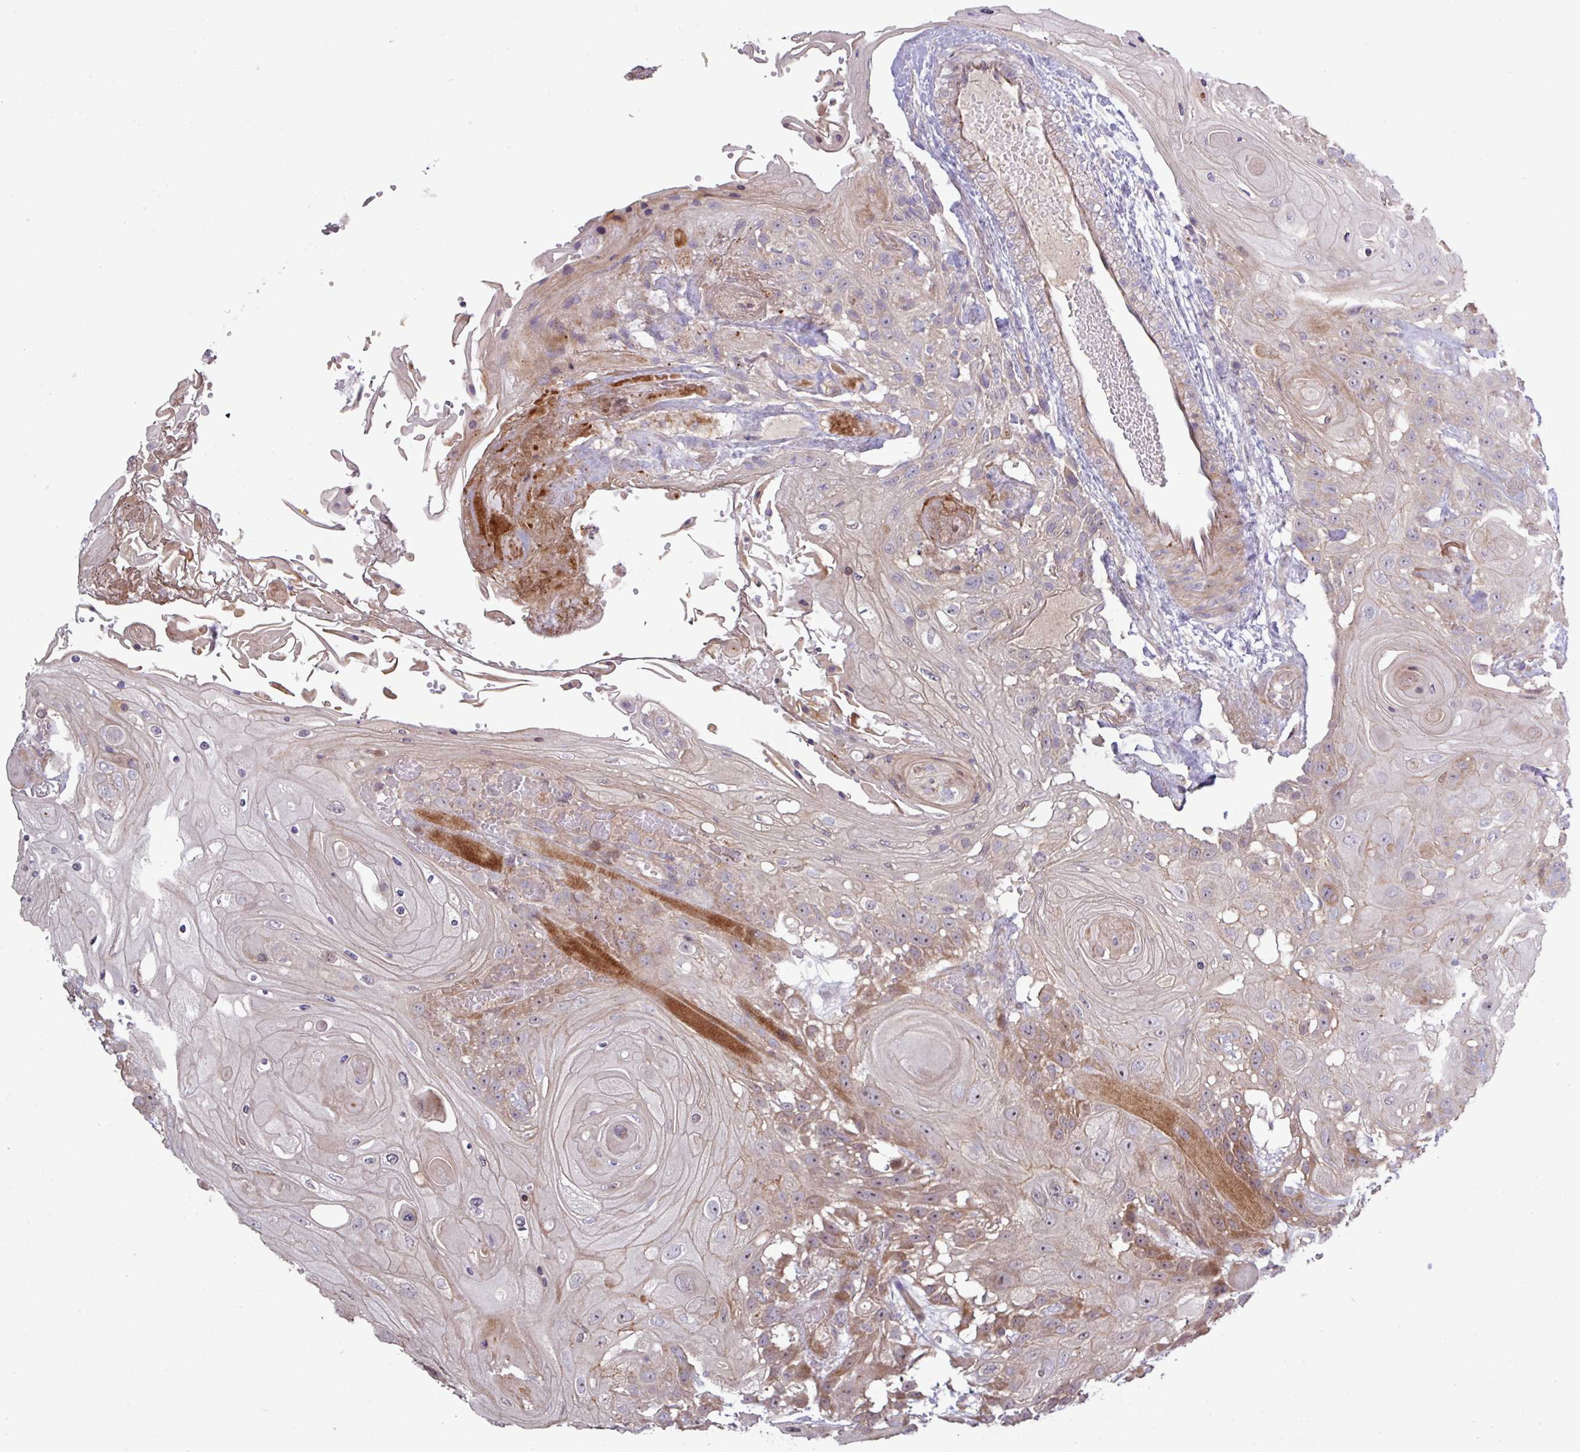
{"staining": {"intensity": "moderate", "quantity": "<25%", "location": "cytoplasmic/membranous"}, "tissue": "head and neck cancer", "cell_type": "Tumor cells", "image_type": "cancer", "snomed": [{"axis": "morphology", "description": "Squamous cell carcinoma, NOS"}, {"axis": "topography", "description": "Head-Neck"}], "caption": "Protein expression analysis of head and neck cancer (squamous cell carcinoma) shows moderate cytoplasmic/membranous positivity in approximately <25% of tumor cells.", "gene": "TNFSF12", "patient": {"sex": "female", "age": 43}}